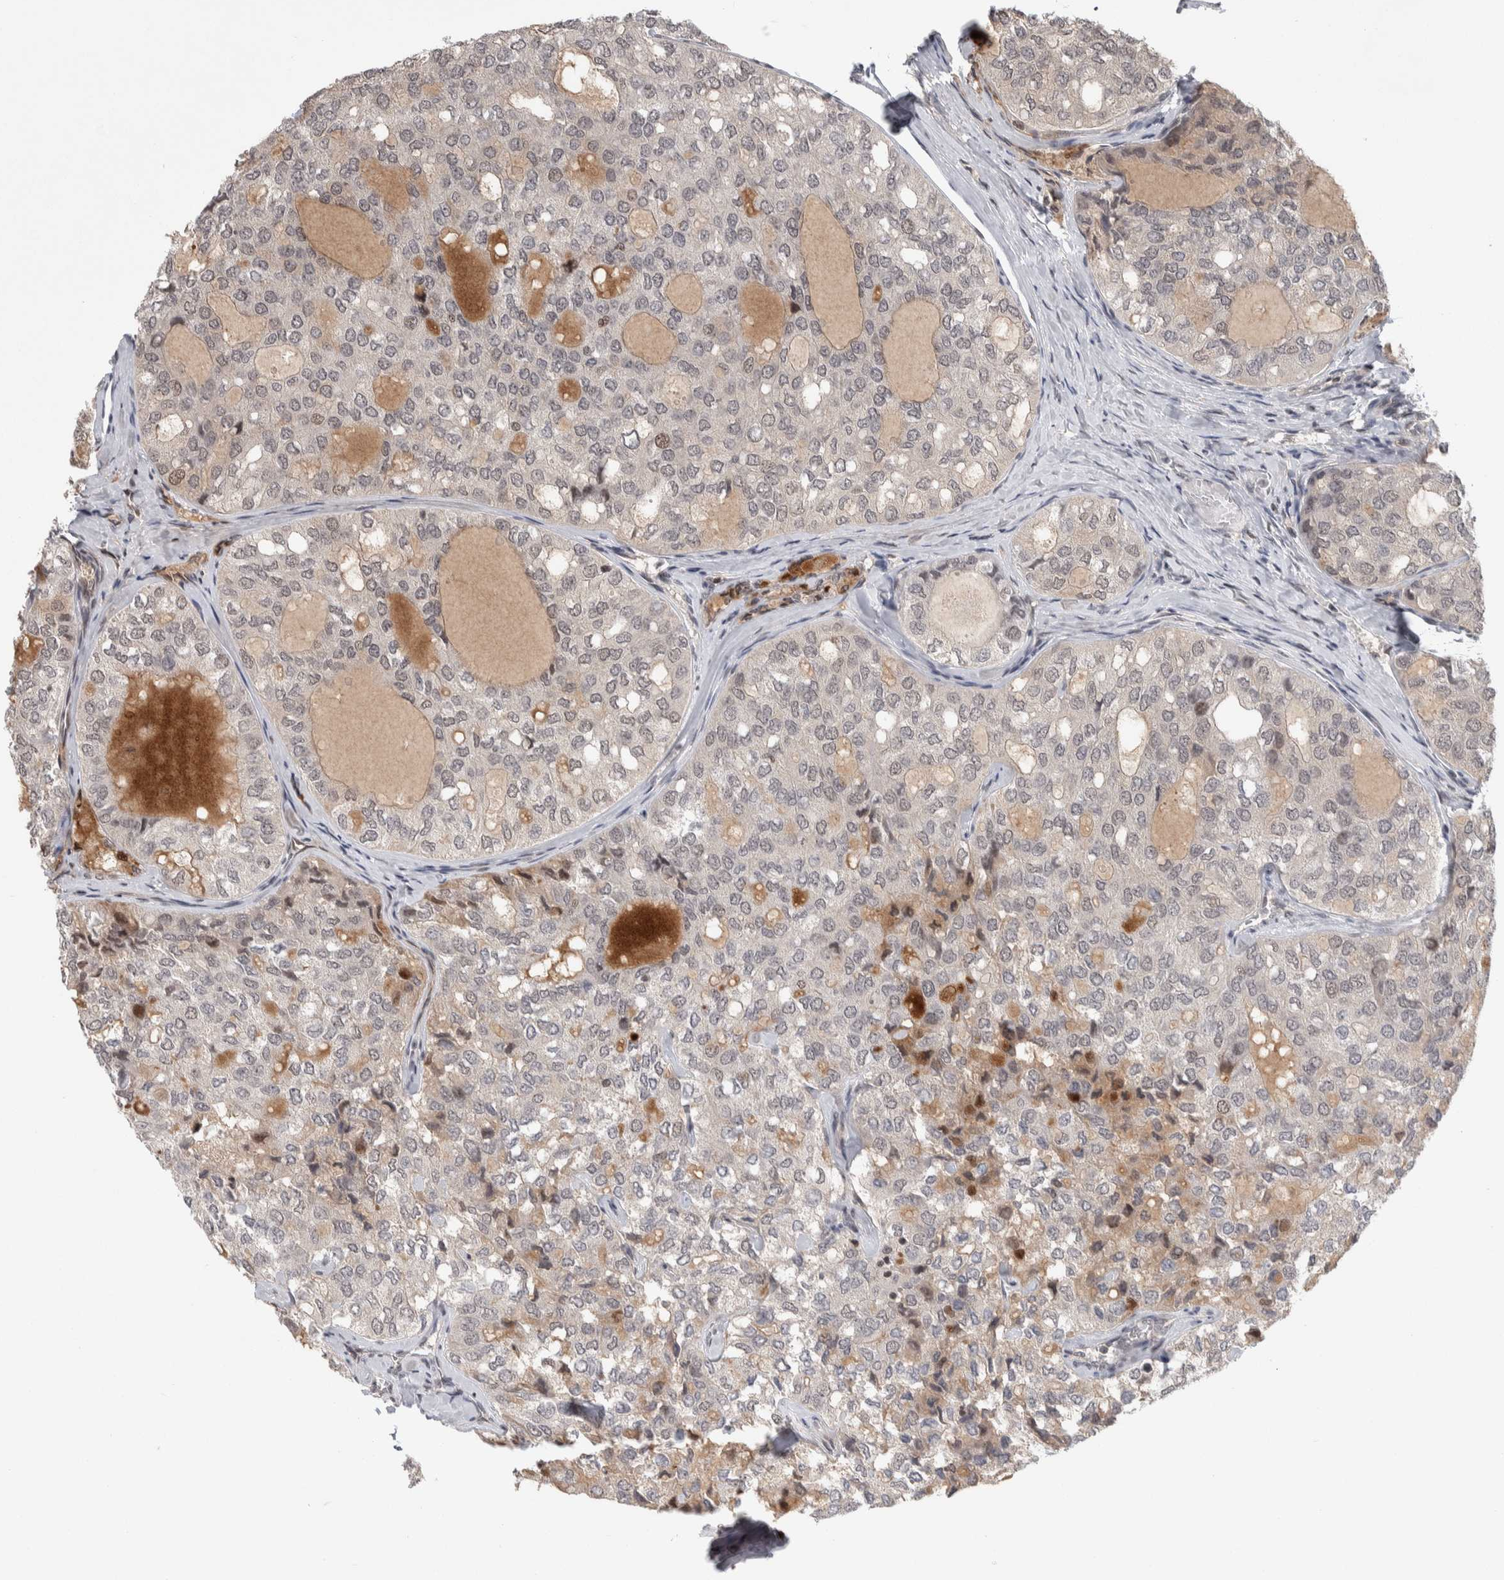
{"staining": {"intensity": "weak", "quantity": "<25%", "location": "nuclear"}, "tissue": "thyroid cancer", "cell_type": "Tumor cells", "image_type": "cancer", "snomed": [{"axis": "morphology", "description": "Follicular adenoma carcinoma, NOS"}, {"axis": "topography", "description": "Thyroid gland"}], "caption": "IHC image of human thyroid cancer (follicular adenoma carcinoma) stained for a protein (brown), which demonstrates no staining in tumor cells.", "gene": "ZSCAN21", "patient": {"sex": "male", "age": 75}}